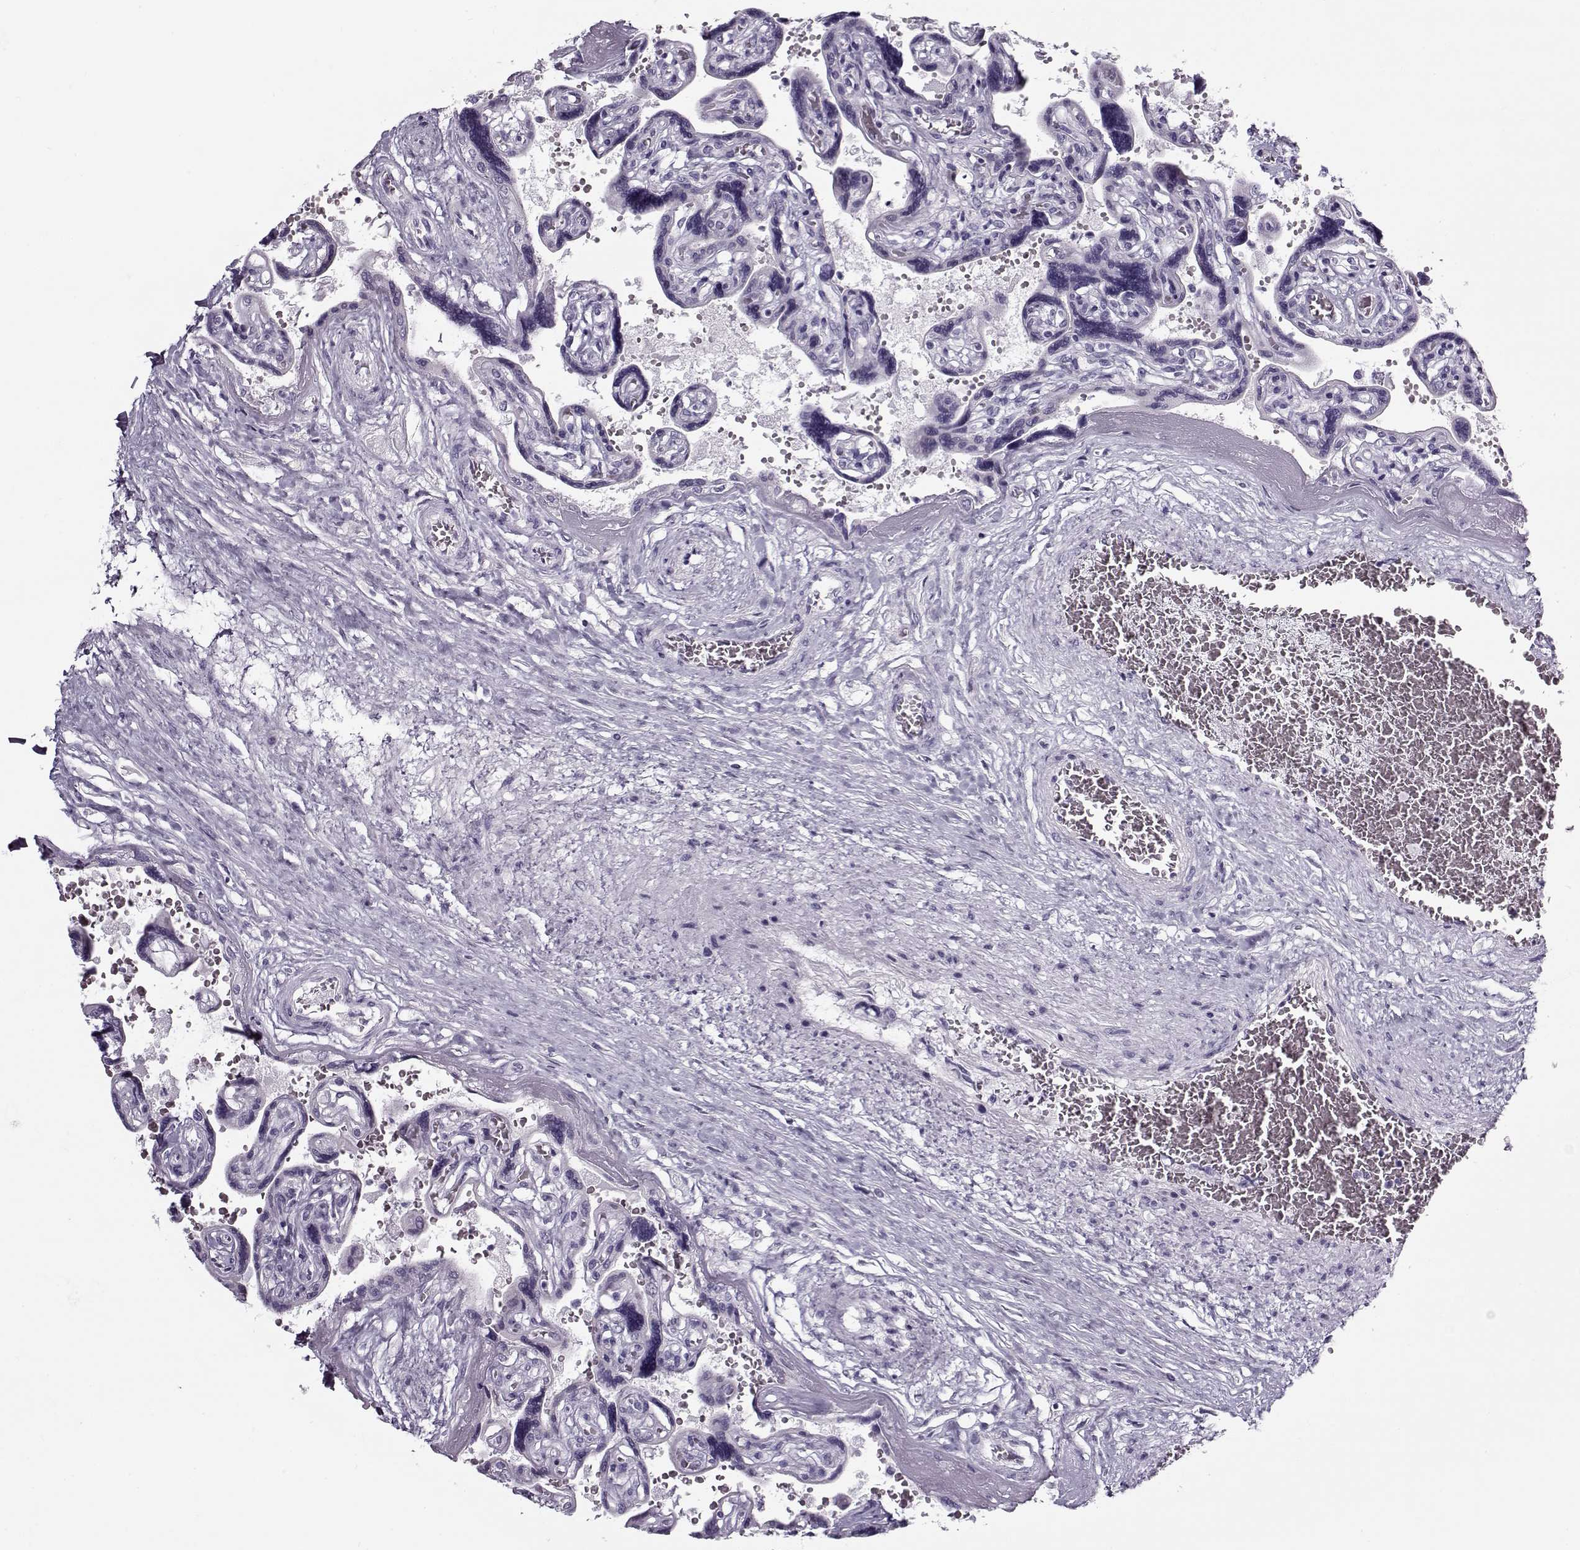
{"staining": {"intensity": "negative", "quantity": "none", "location": "none"}, "tissue": "placenta", "cell_type": "Decidual cells", "image_type": "normal", "snomed": [{"axis": "morphology", "description": "Normal tissue, NOS"}, {"axis": "topography", "description": "Placenta"}], "caption": "Immunohistochemical staining of benign human placenta shows no significant staining in decidual cells.", "gene": "GAGE10", "patient": {"sex": "female", "age": 32}}